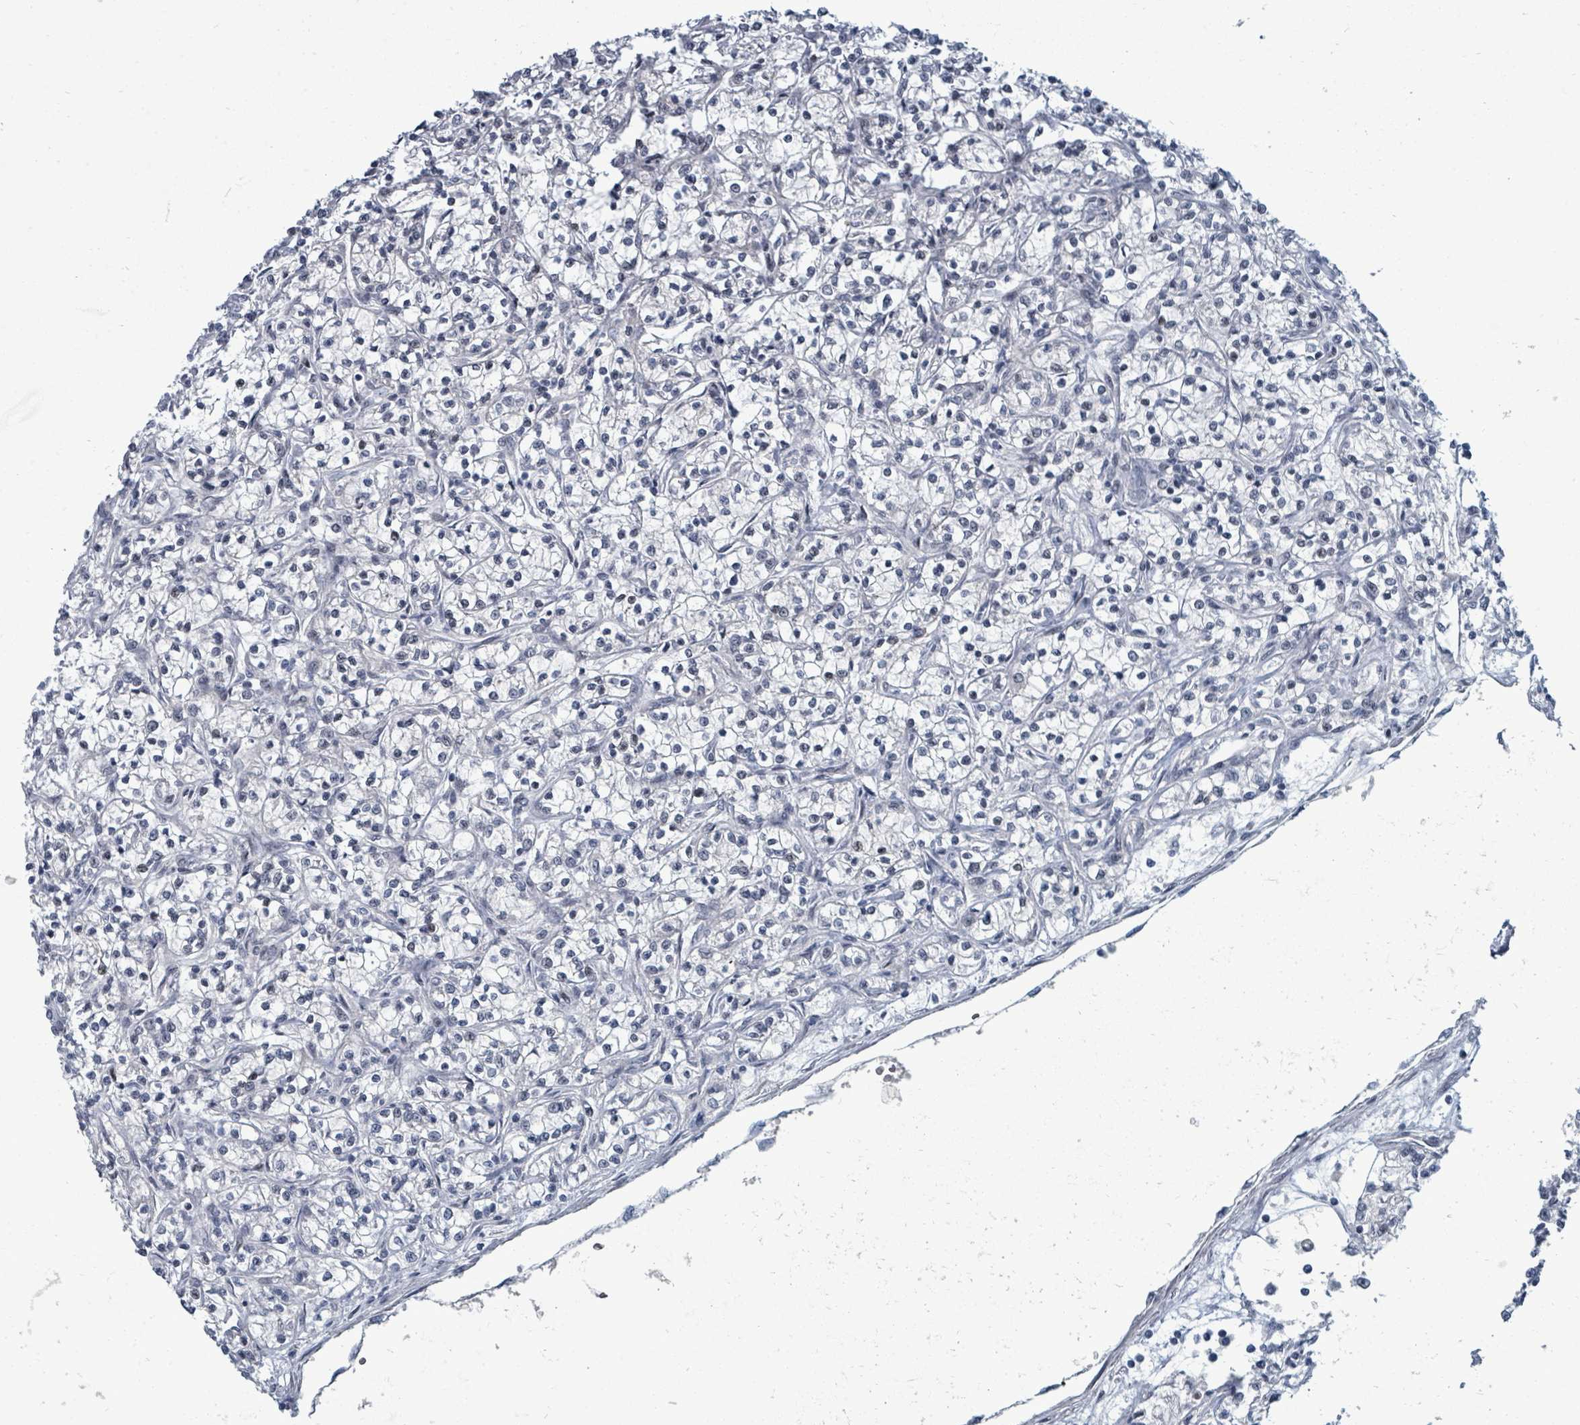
{"staining": {"intensity": "negative", "quantity": "none", "location": "none"}, "tissue": "renal cancer", "cell_type": "Tumor cells", "image_type": "cancer", "snomed": [{"axis": "morphology", "description": "Adenocarcinoma, NOS"}, {"axis": "topography", "description": "Kidney"}], "caption": "Immunohistochemistry (IHC) of renal cancer shows no expression in tumor cells. (DAB immunohistochemistry visualized using brightfield microscopy, high magnification).", "gene": "UCK1", "patient": {"sex": "female", "age": 59}}